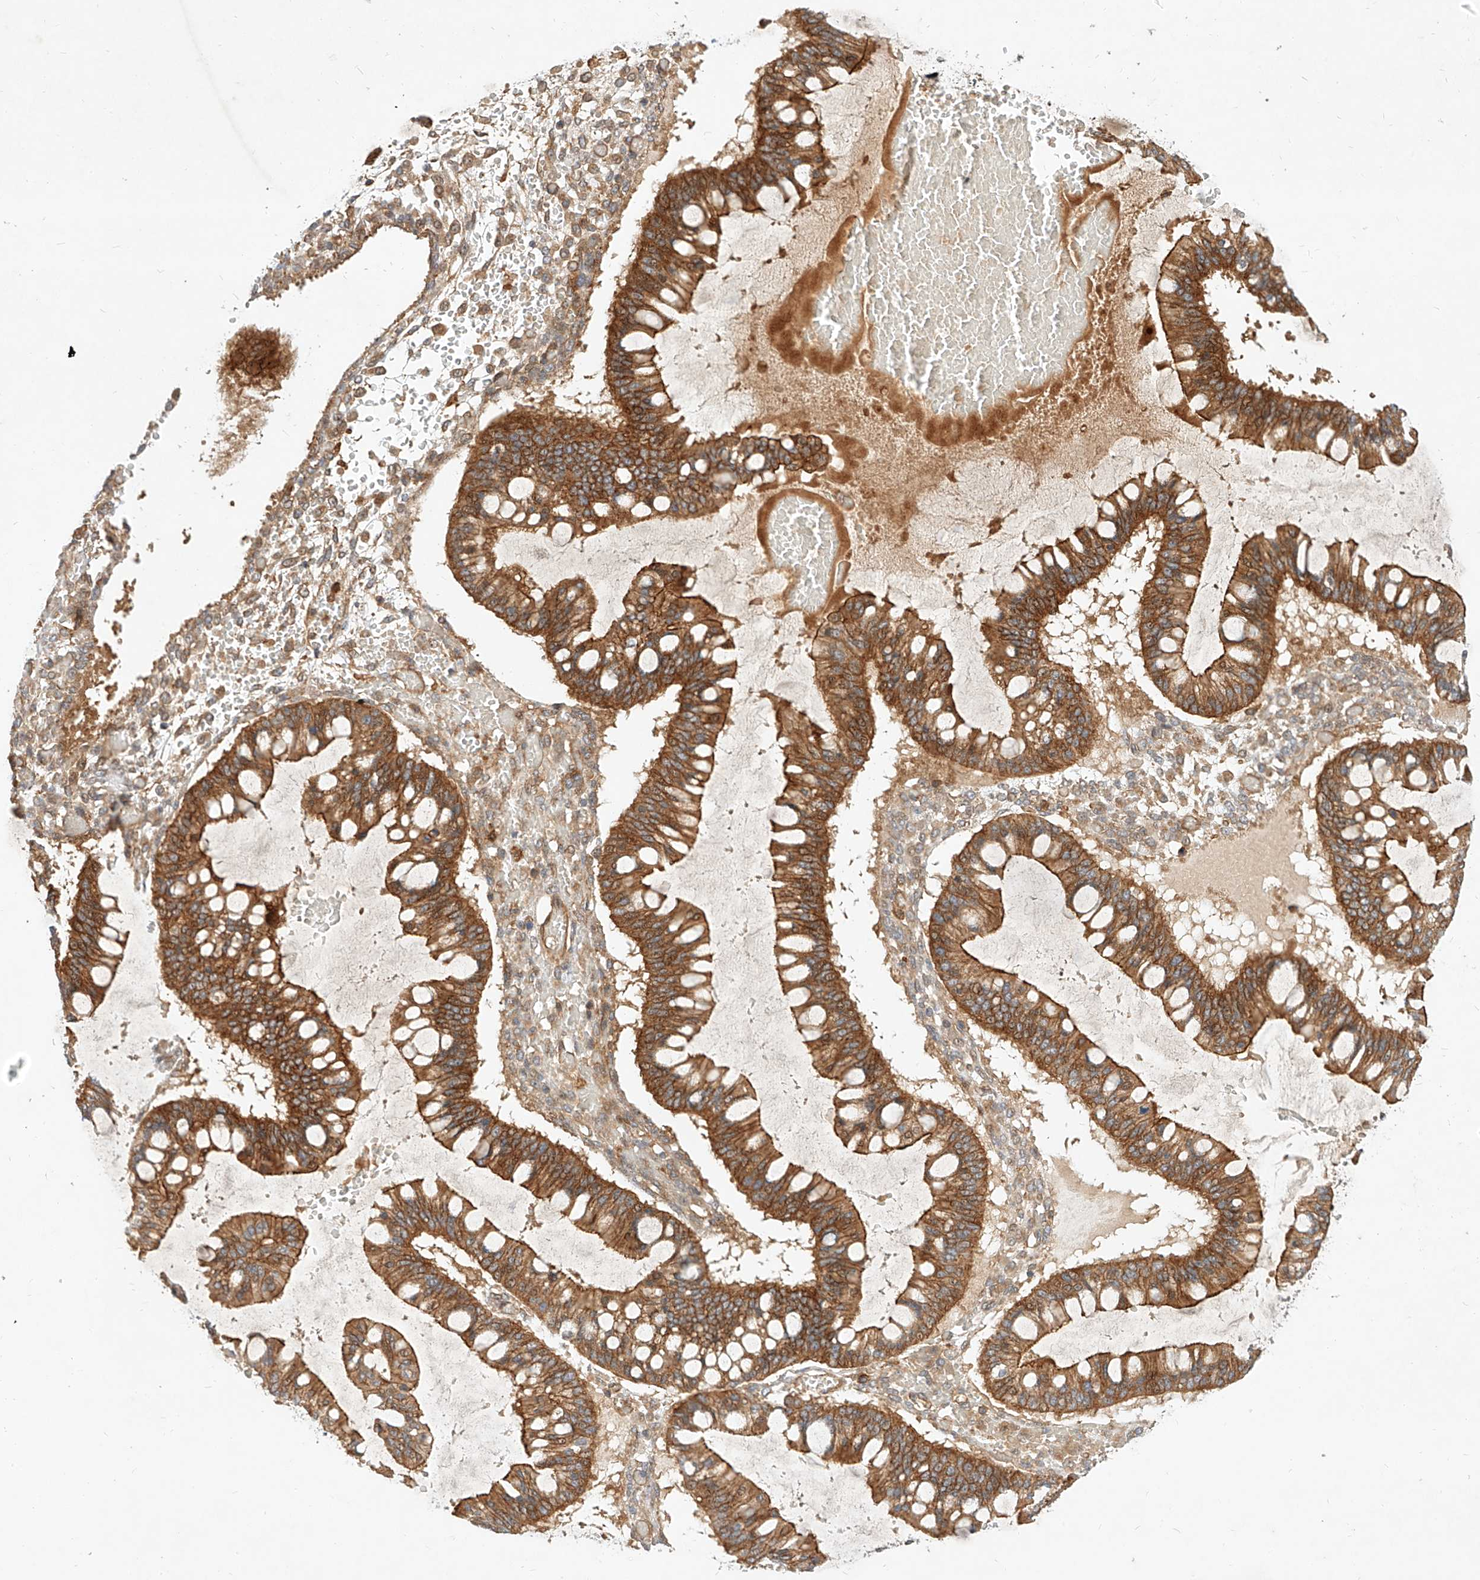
{"staining": {"intensity": "strong", "quantity": ">75%", "location": "cytoplasmic/membranous"}, "tissue": "ovarian cancer", "cell_type": "Tumor cells", "image_type": "cancer", "snomed": [{"axis": "morphology", "description": "Cystadenocarcinoma, mucinous, NOS"}, {"axis": "topography", "description": "Ovary"}], "caption": "Immunohistochemistry (IHC) (DAB) staining of ovarian cancer (mucinous cystadenocarcinoma) shows strong cytoplasmic/membranous protein positivity in approximately >75% of tumor cells. Immunohistochemistry stains the protein in brown and the nuclei are stained blue.", "gene": "NFAM1", "patient": {"sex": "female", "age": 73}}